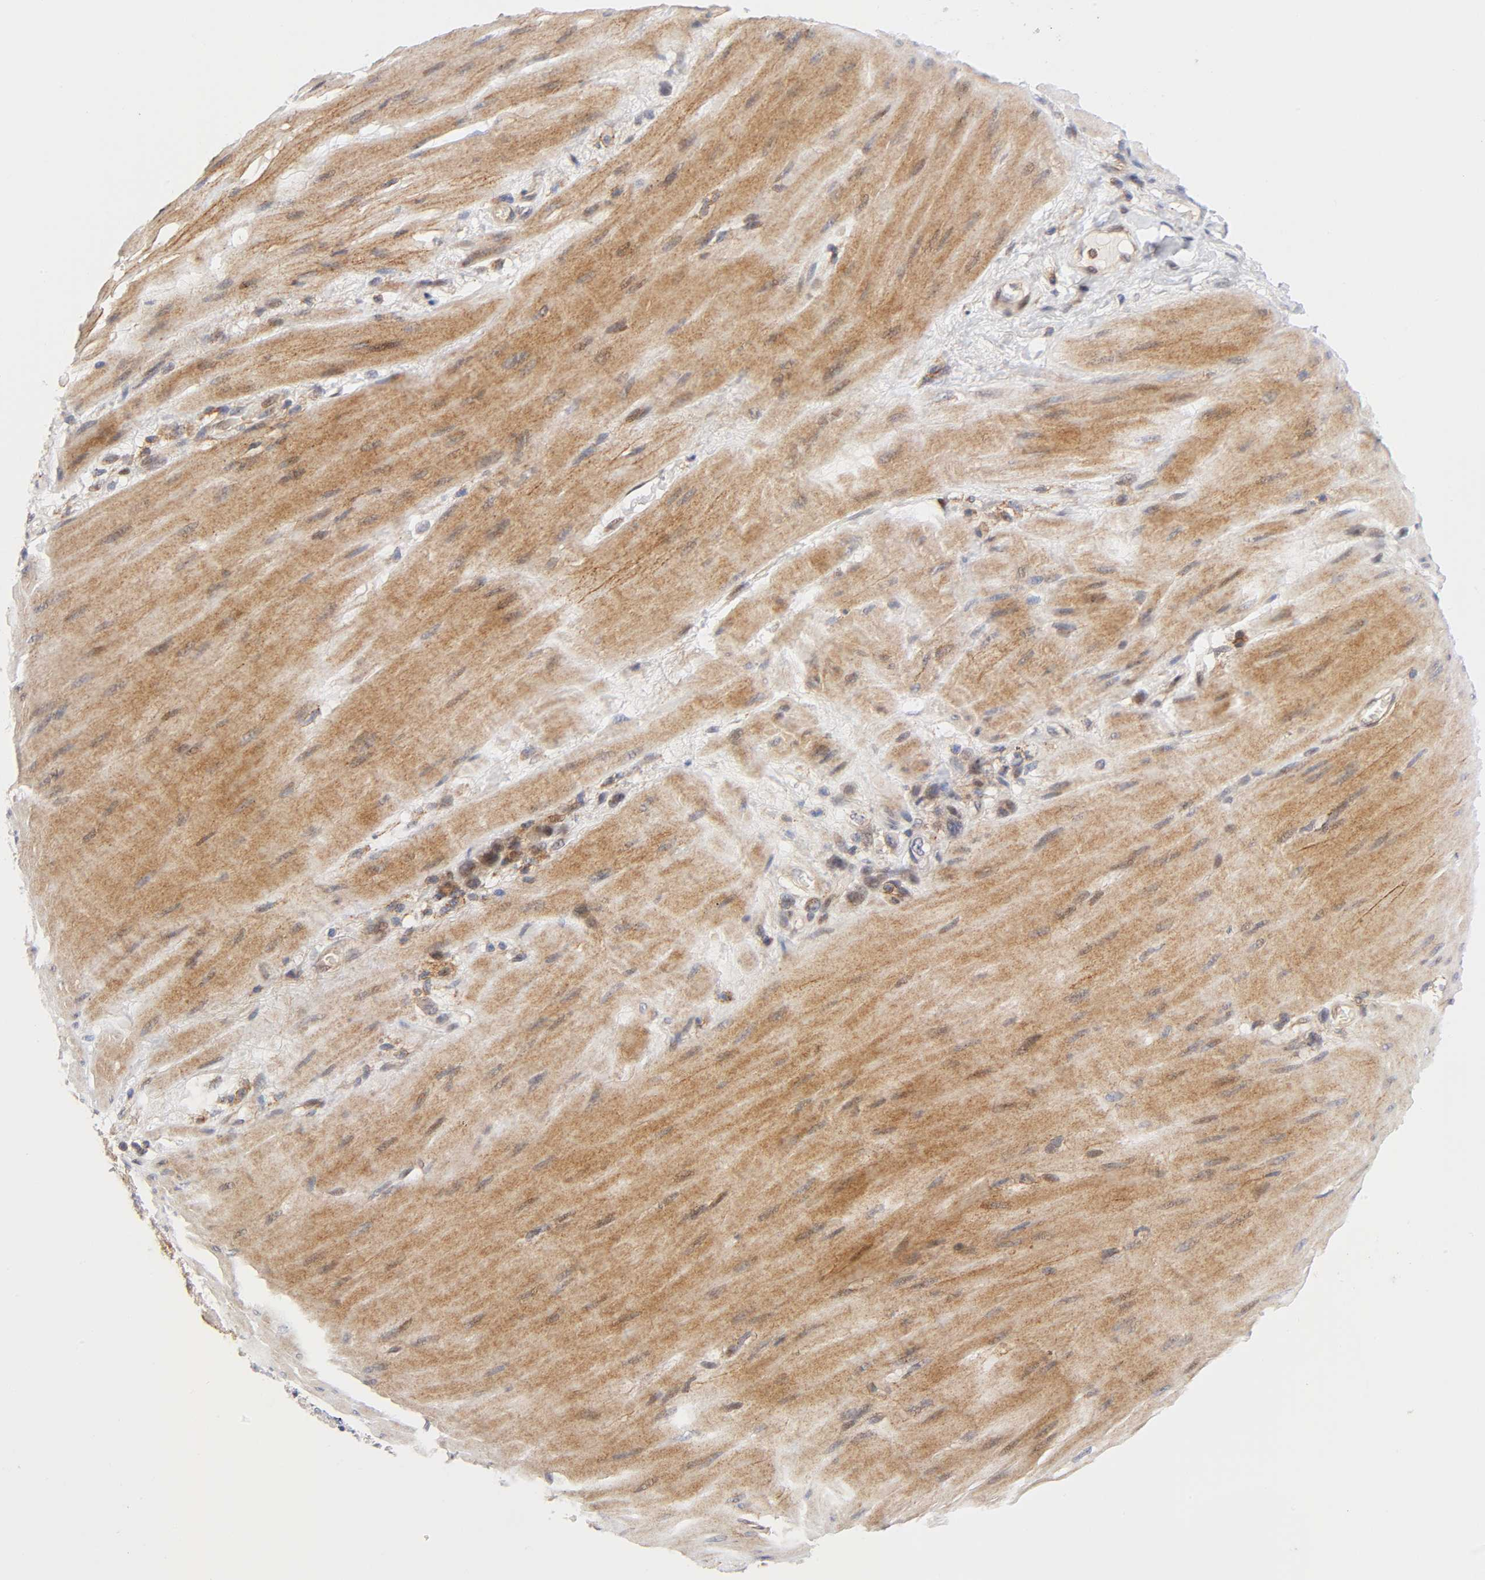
{"staining": {"intensity": "weak", "quantity": "25%-75%", "location": "cytoplasmic/membranous"}, "tissue": "stomach cancer", "cell_type": "Tumor cells", "image_type": "cancer", "snomed": [{"axis": "morphology", "description": "Adenocarcinoma, NOS"}, {"axis": "topography", "description": "Stomach"}], "caption": "Human stomach cancer stained with a brown dye reveals weak cytoplasmic/membranous positive staining in about 25%-75% of tumor cells.", "gene": "ANXA7", "patient": {"sex": "male", "age": 82}}